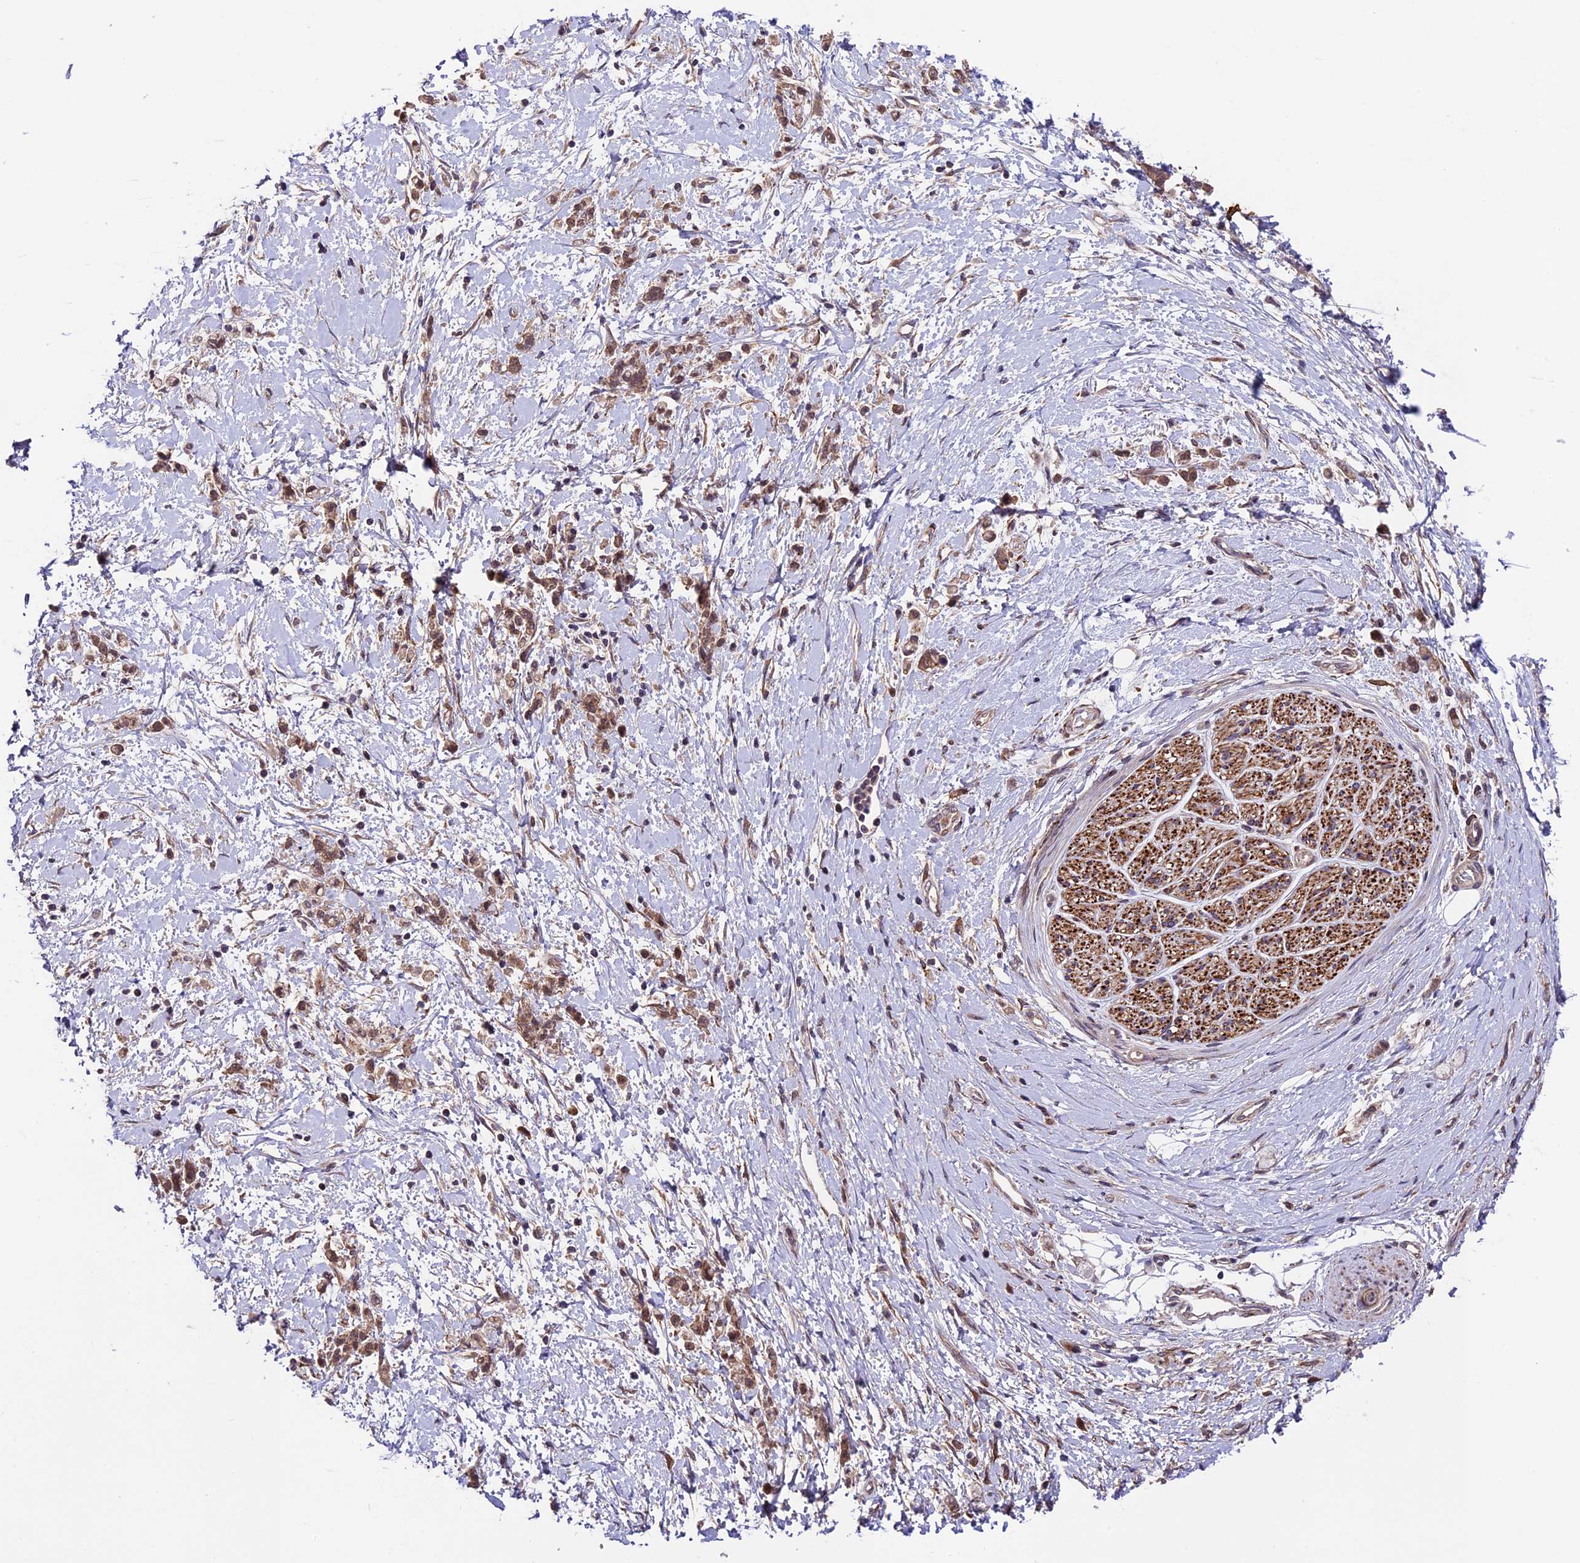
{"staining": {"intensity": "weak", "quantity": ">75%", "location": "cytoplasmic/membranous"}, "tissue": "stomach cancer", "cell_type": "Tumor cells", "image_type": "cancer", "snomed": [{"axis": "morphology", "description": "Adenocarcinoma, NOS"}, {"axis": "topography", "description": "Stomach"}], "caption": "Immunohistochemical staining of stomach cancer demonstrates low levels of weak cytoplasmic/membranous protein positivity in approximately >75% of tumor cells.", "gene": "SIPA1L3", "patient": {"sex": "female", "age": 60}}